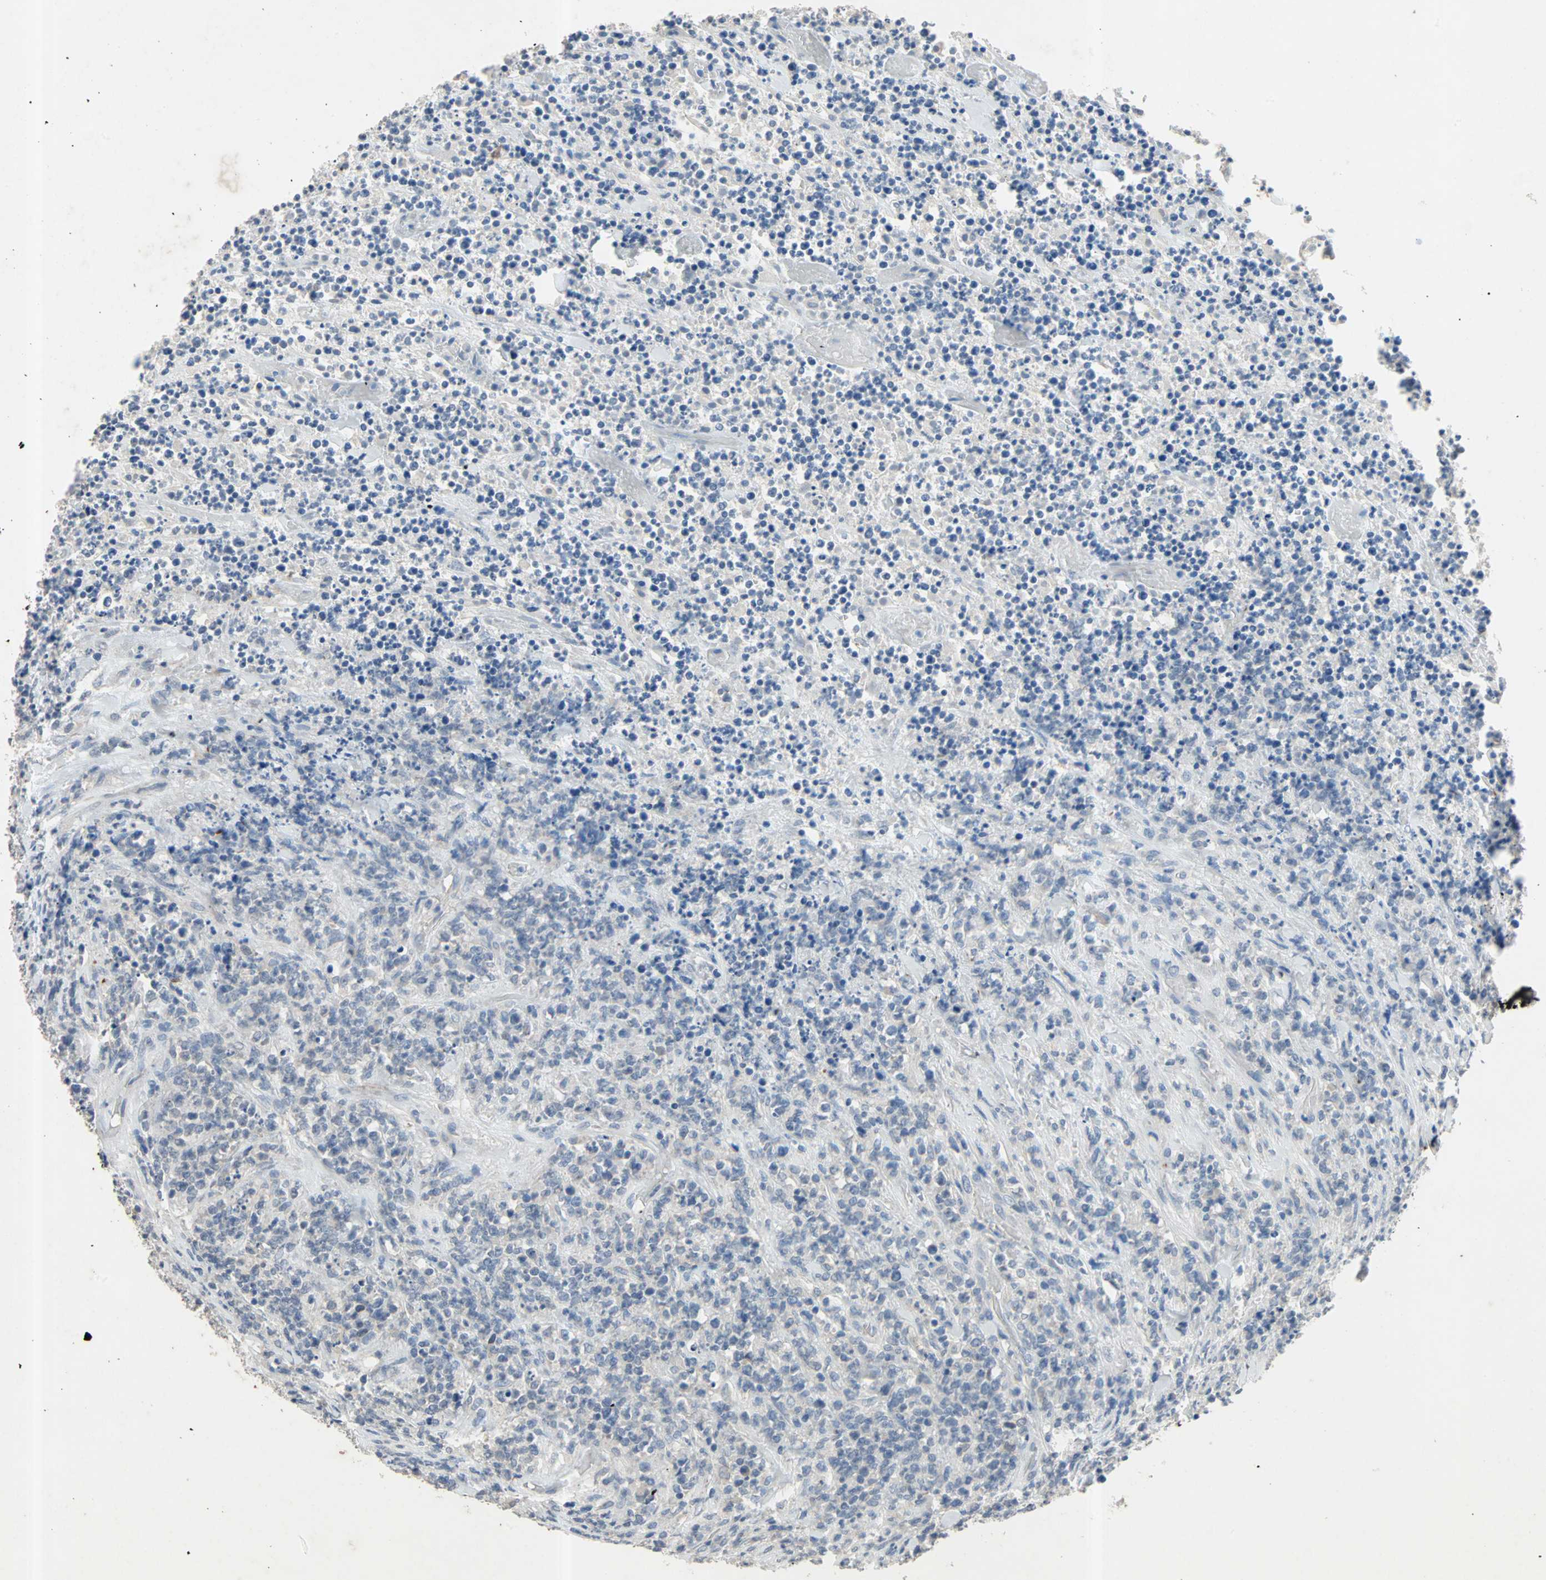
{"staining": {"intensity": "negative", "quantity": "none", "location": "none"}, "tissue": "lymphoma", "cell_type": "Tumor cells", "image_type": "cancer", "snomed": [{"axis": "morphology", "description": "Malignant lymphoma, non-Hodgkin's type, High grade"}, {"axis": "topography", "description": "Soft tissue"}], "caption": "This is an immunohistochemistry histopathology image of human lymphoma. There is no positivity in tumor cells.", "gene": "PCDHB2", "patient": {"sex": "male", "age": 18}}